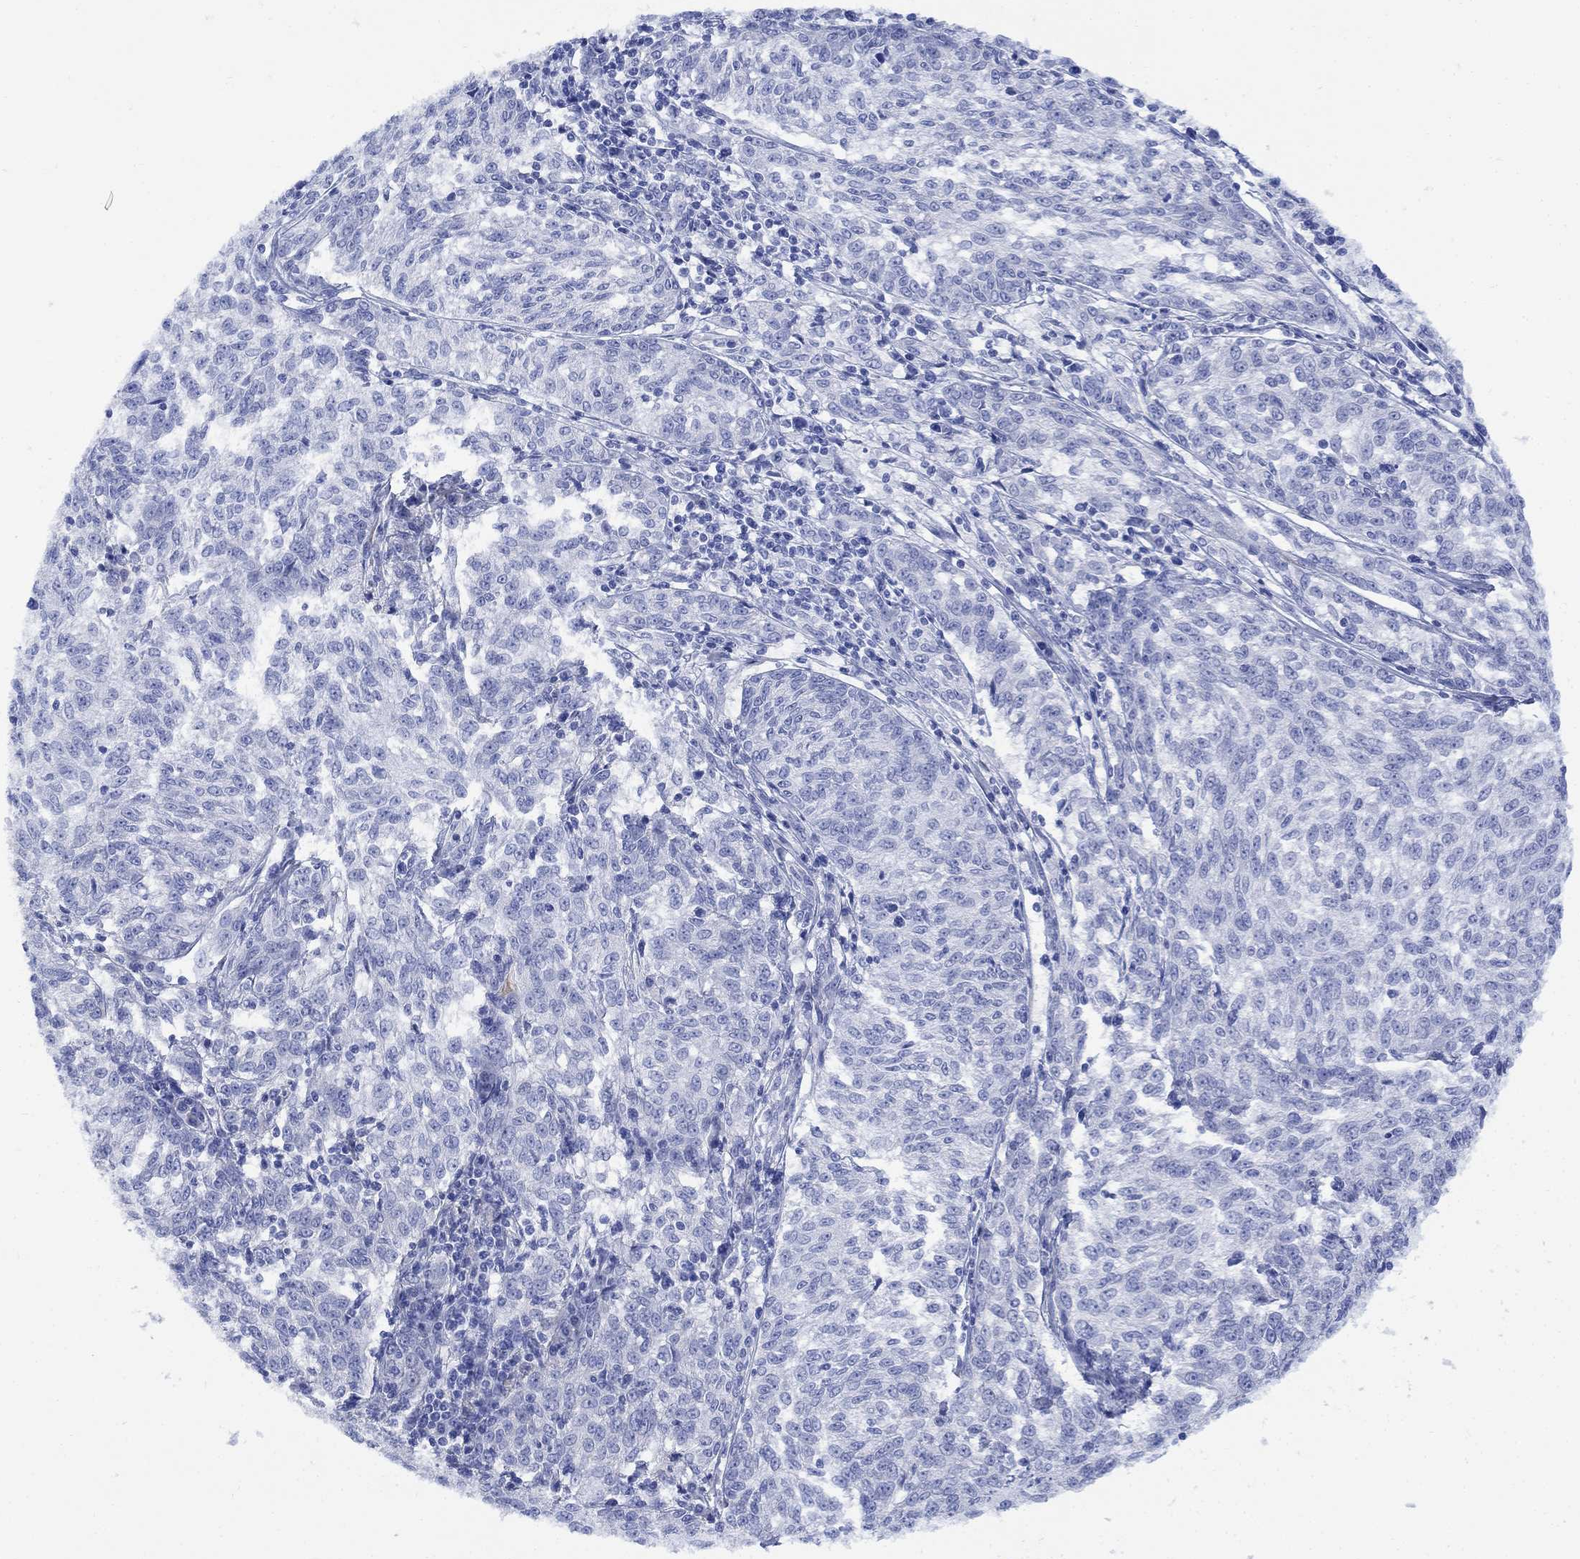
{"staining": {"intensity": "negative", "quantity": "none", "location": "none"}, "tissue": "melanoma", "cell_type": "Tumor cells", "image_type": "cancer", "snomed": [{"axis": "morphology", "description": "Malignant melanoma, NOS"}, {"axis": "topography", "description": "Skin"}], "caption": "Immunohistochemical staining of malignant melanoma exhibits no significant positivity in tumor cells.", "gene": "MYL1", "patient": {"sex": "female", "age": 72}}